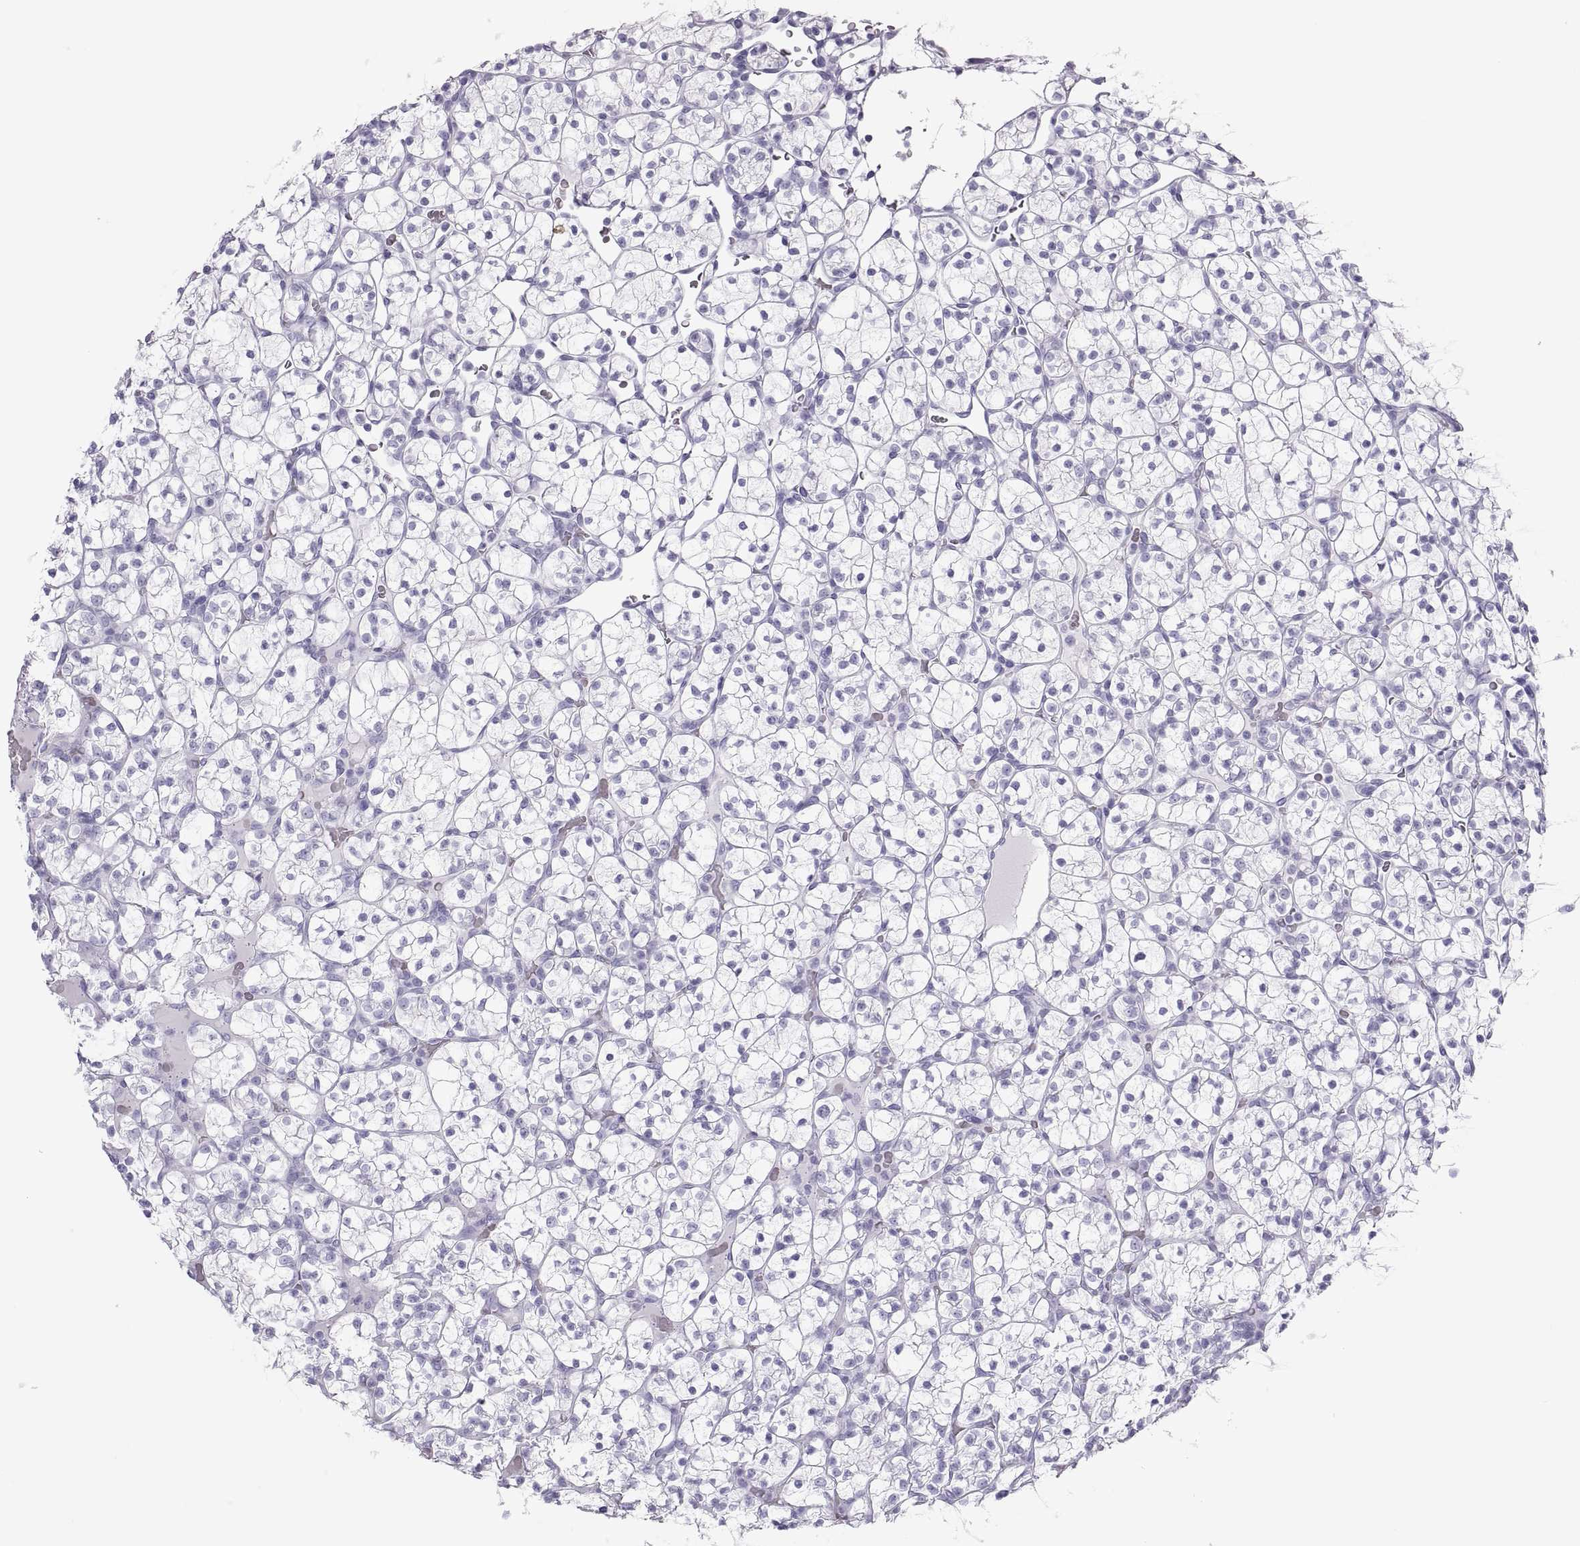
{"staining": {"intensity": "negative", "quantity": "none", "location": "none"}, "tissue": "renal cancer", "cell_type": "Tumor cells", "image_type": "cancer", "snomed": [{"axis": "morphology", "description": "Adenocarcinoma, NOS"}, {"axis": "topography", "description": "Kidney"}], "caption": "Tumor cells are negative for brown protein staining in adenocarcinoma (renal).", "gene": "SEMG1", "patient": {"sex": "female", "age": 89}}